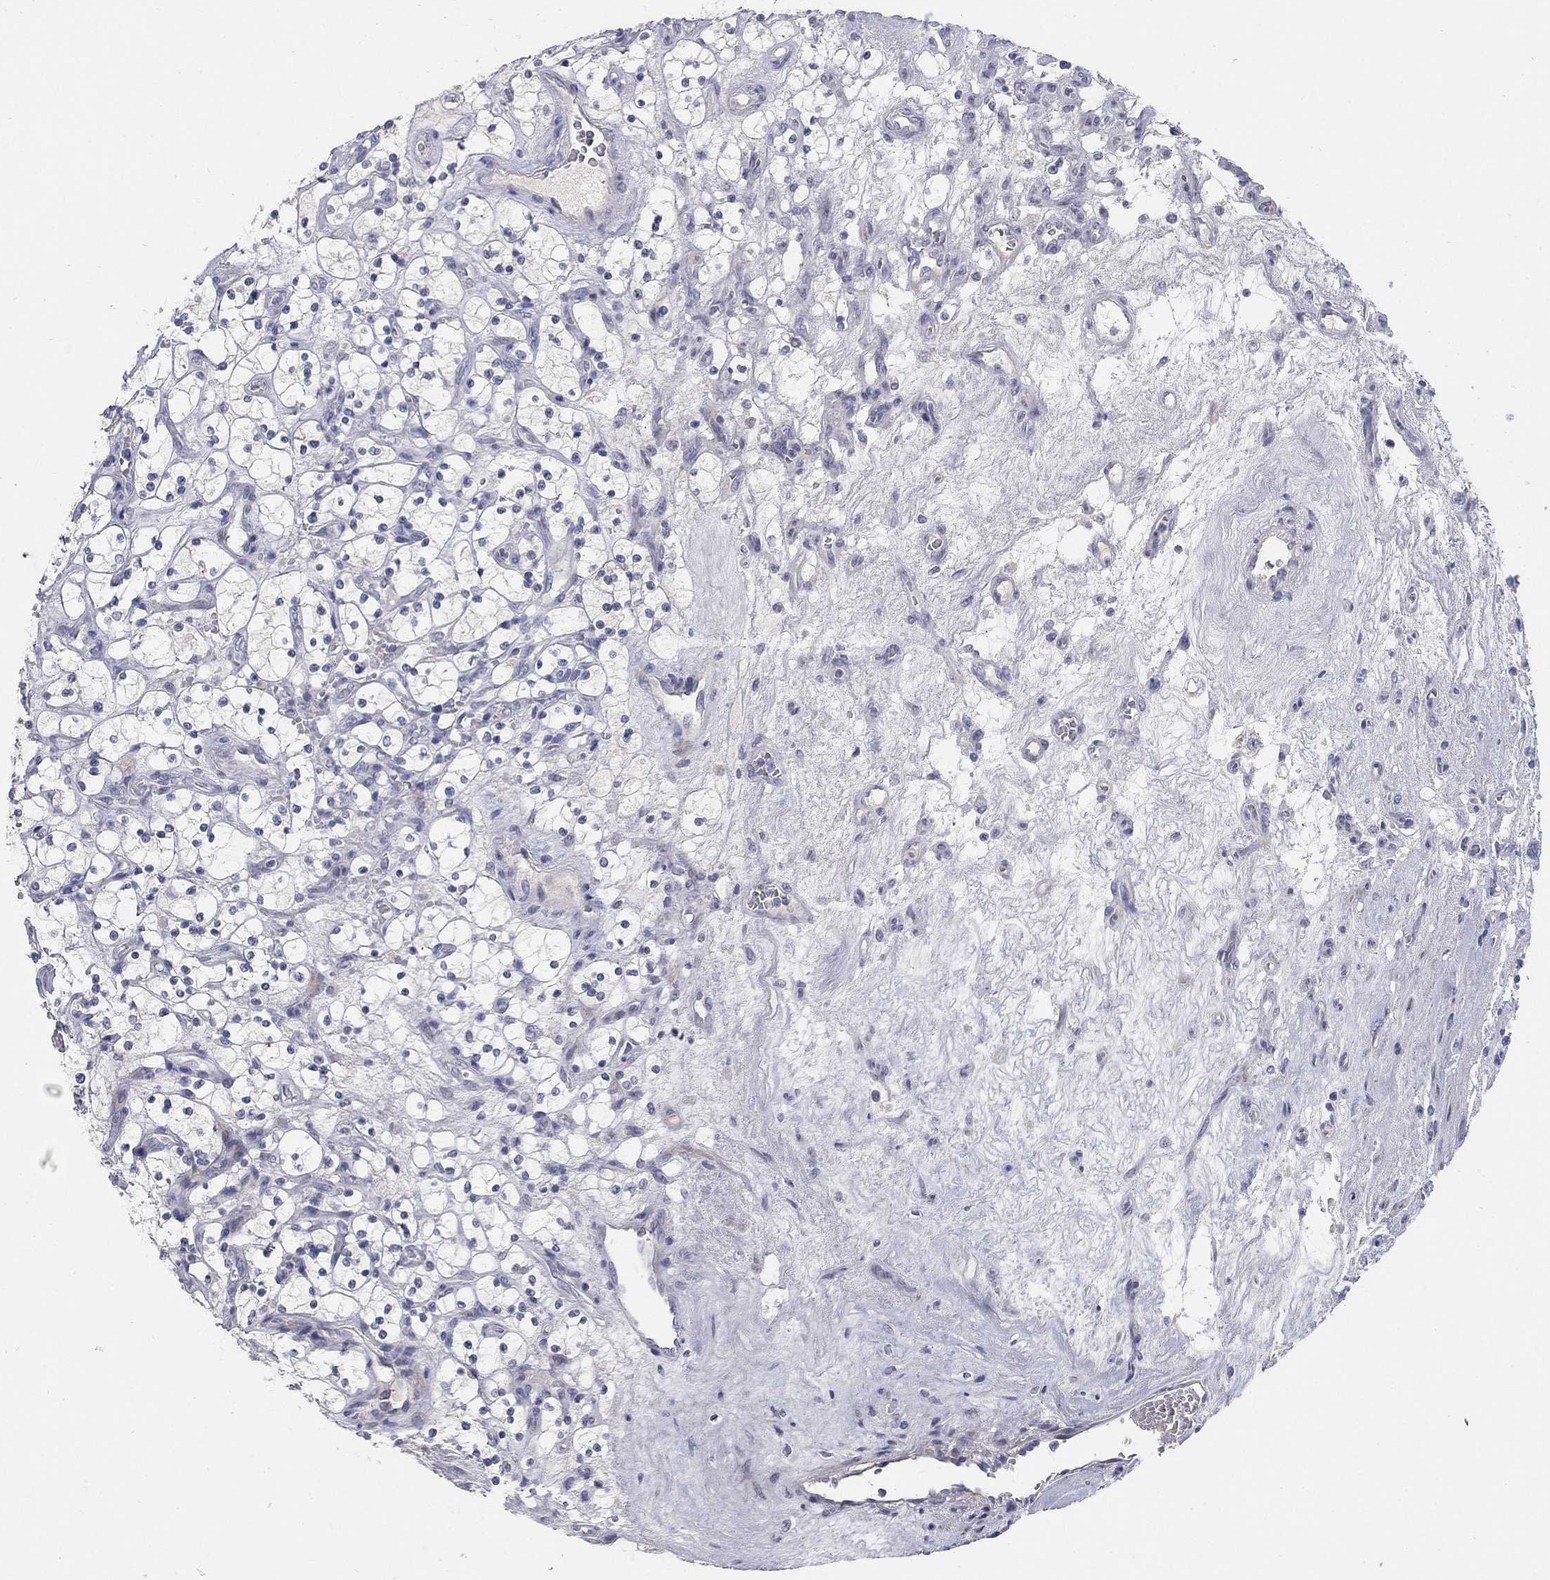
{"staining": {"intensity": "negative", "quantity": "none", "location": "none"}, "tissue": "renal cancer", "cell_type": "Tumor cells", "image_type": "cancer", "snomed": [{"axis": "morphology", "description": "Adenocarcinoma, NOS"}, {"axis": "topography", "description": "Kidney"}], "caption": "High magnification brightfield microscopy of renal adenocarcinoma stained with DAB (brown) and counterstained with hematoxylin (blue): tumor cells show no significant staining. (Immunohistochemistry, brightfield microscopy, high magnification).", "gene": "TMEM249", "patient": {"sex": "female", "age": 69}}